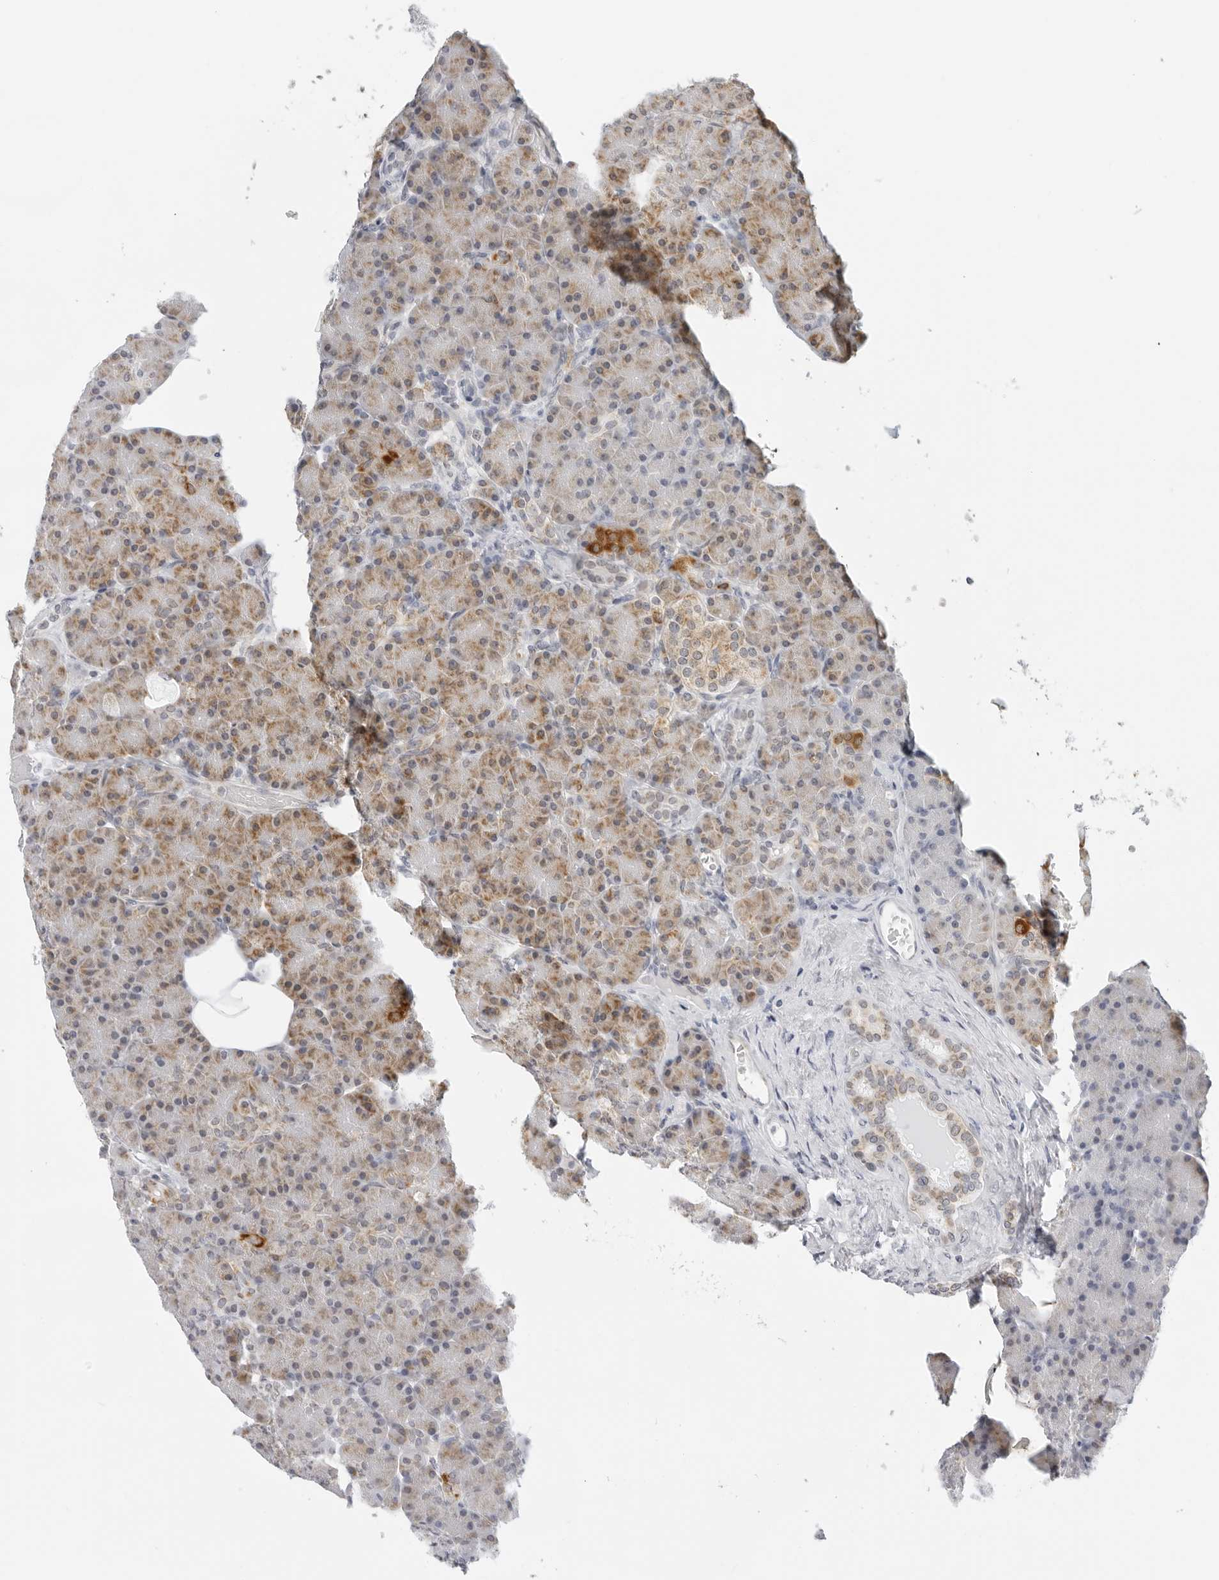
{"staining": {"intensity": "moderate", "quantity": "25%-75%", "location": "cytoplasmic/membranous"}, "tissue": "pancreas", "cell_type": "Exocrine glandular cells", "image_type": "normal", "snomed": [{"axis": "morphology", "description": "Normal tissue, NOS"}, {"axis": "topography", "description": "Pancreas"}], "caption": "An image of pancreas stained for a protein shows moderate cytoplasmic/membranous brown staining in exocrine glandular cells.", "gene": "CIART", "patient": {"sex": "female", "age": 43}}